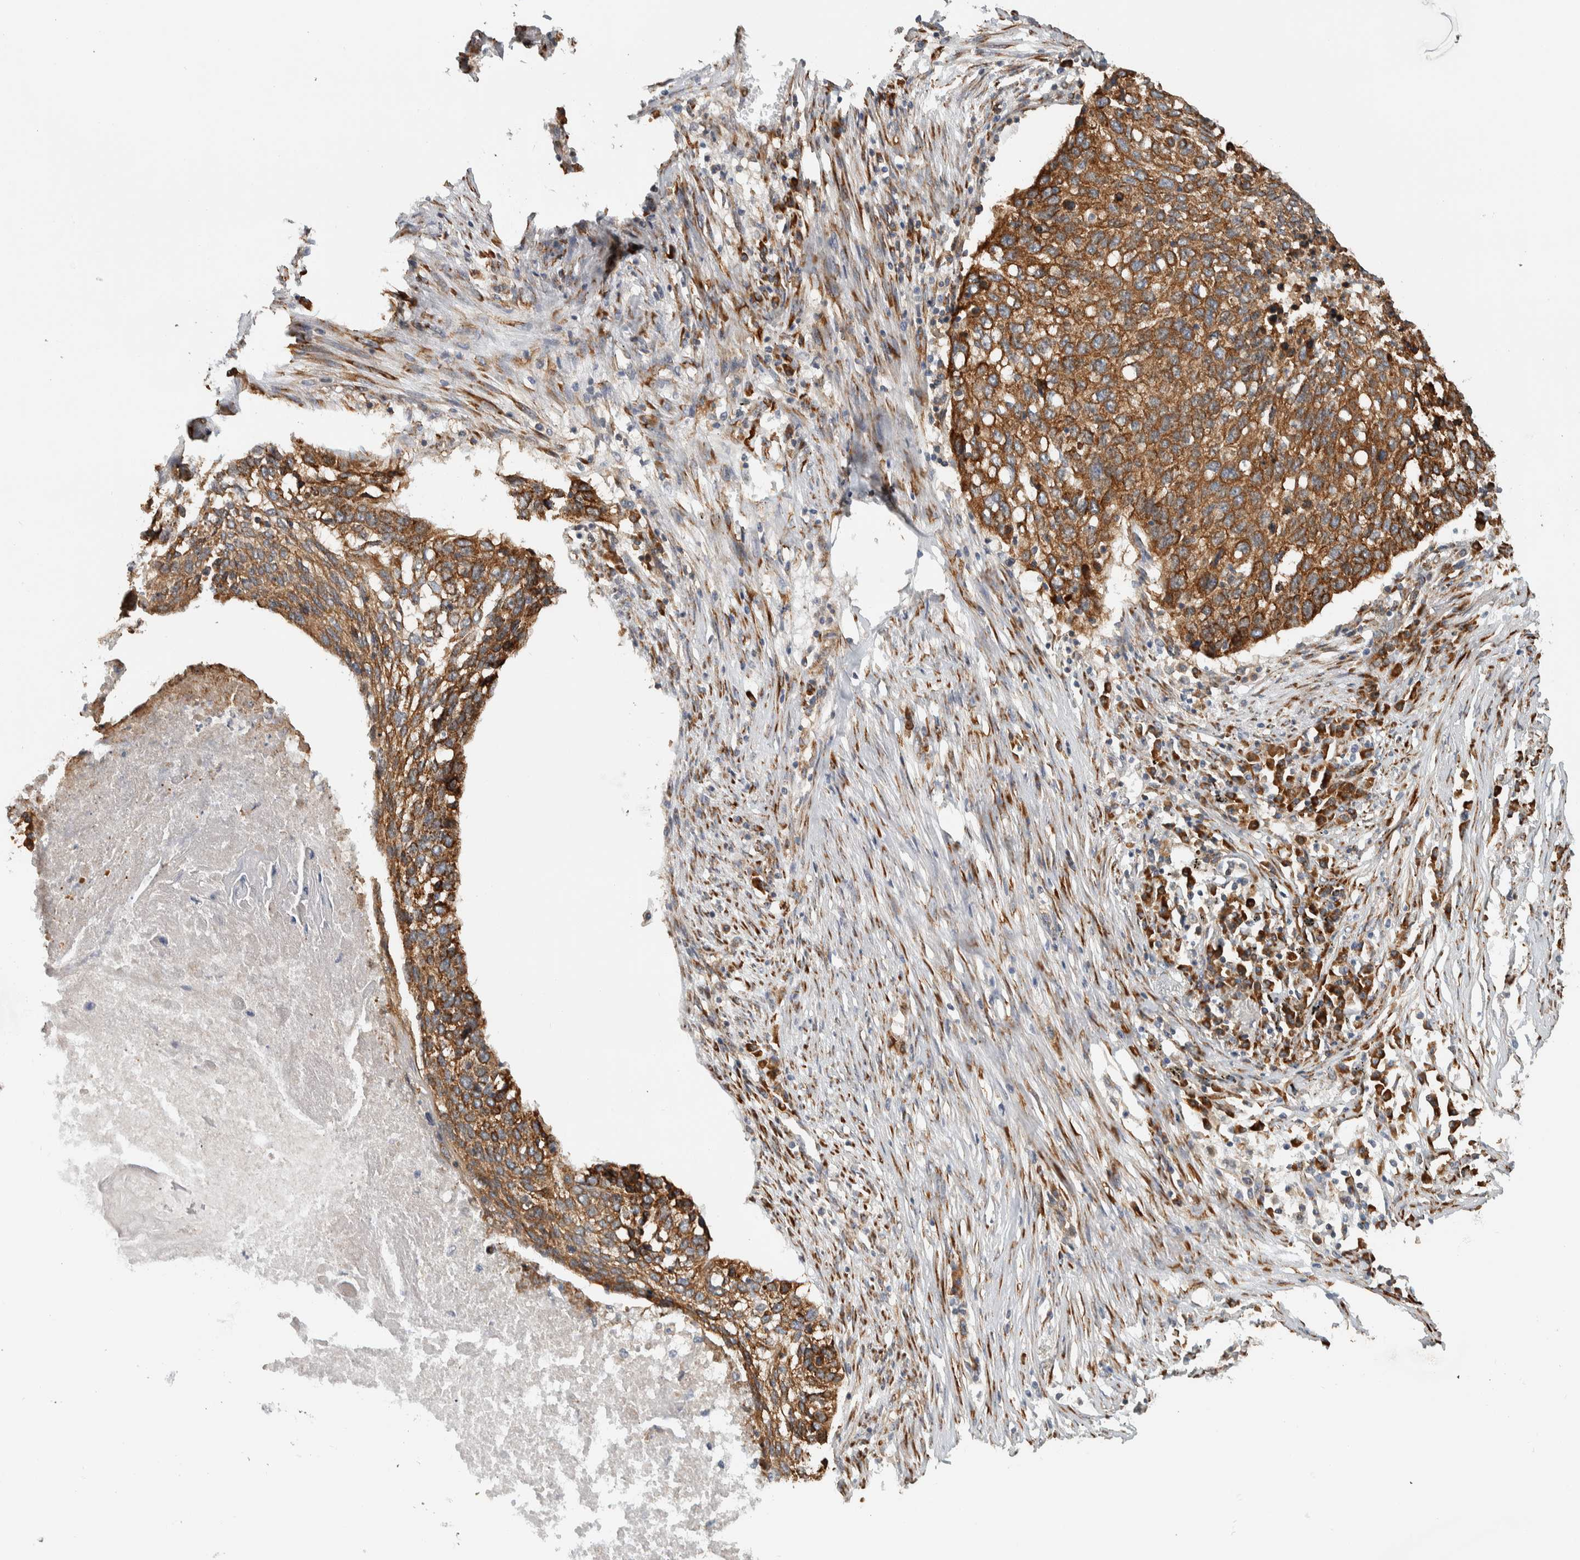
{"staining": {"intensity": "strong", "quantity": ">75%", "location": "cytoplasmic/membranous"}, "tissue": "lung cancer", "cell_type": "Tumor cells", "image_type": "cancer", "snomed": [{"axis": "morphology", "description": "Squamous cell carcinoma, NOS"}, {"axis": "topography", "description": "Lung"}], "caption": "Lung cancer stained with DAB immunohistochemistry demonstrates high levels of strong cytoplasmic/membranous expression in about >75% of tumor cells. Ihc stains the protein of interest in brown and the nuclei are stained blue.", "gene": "EIF3H", "patient": {"sex": "female", "age": 63}}